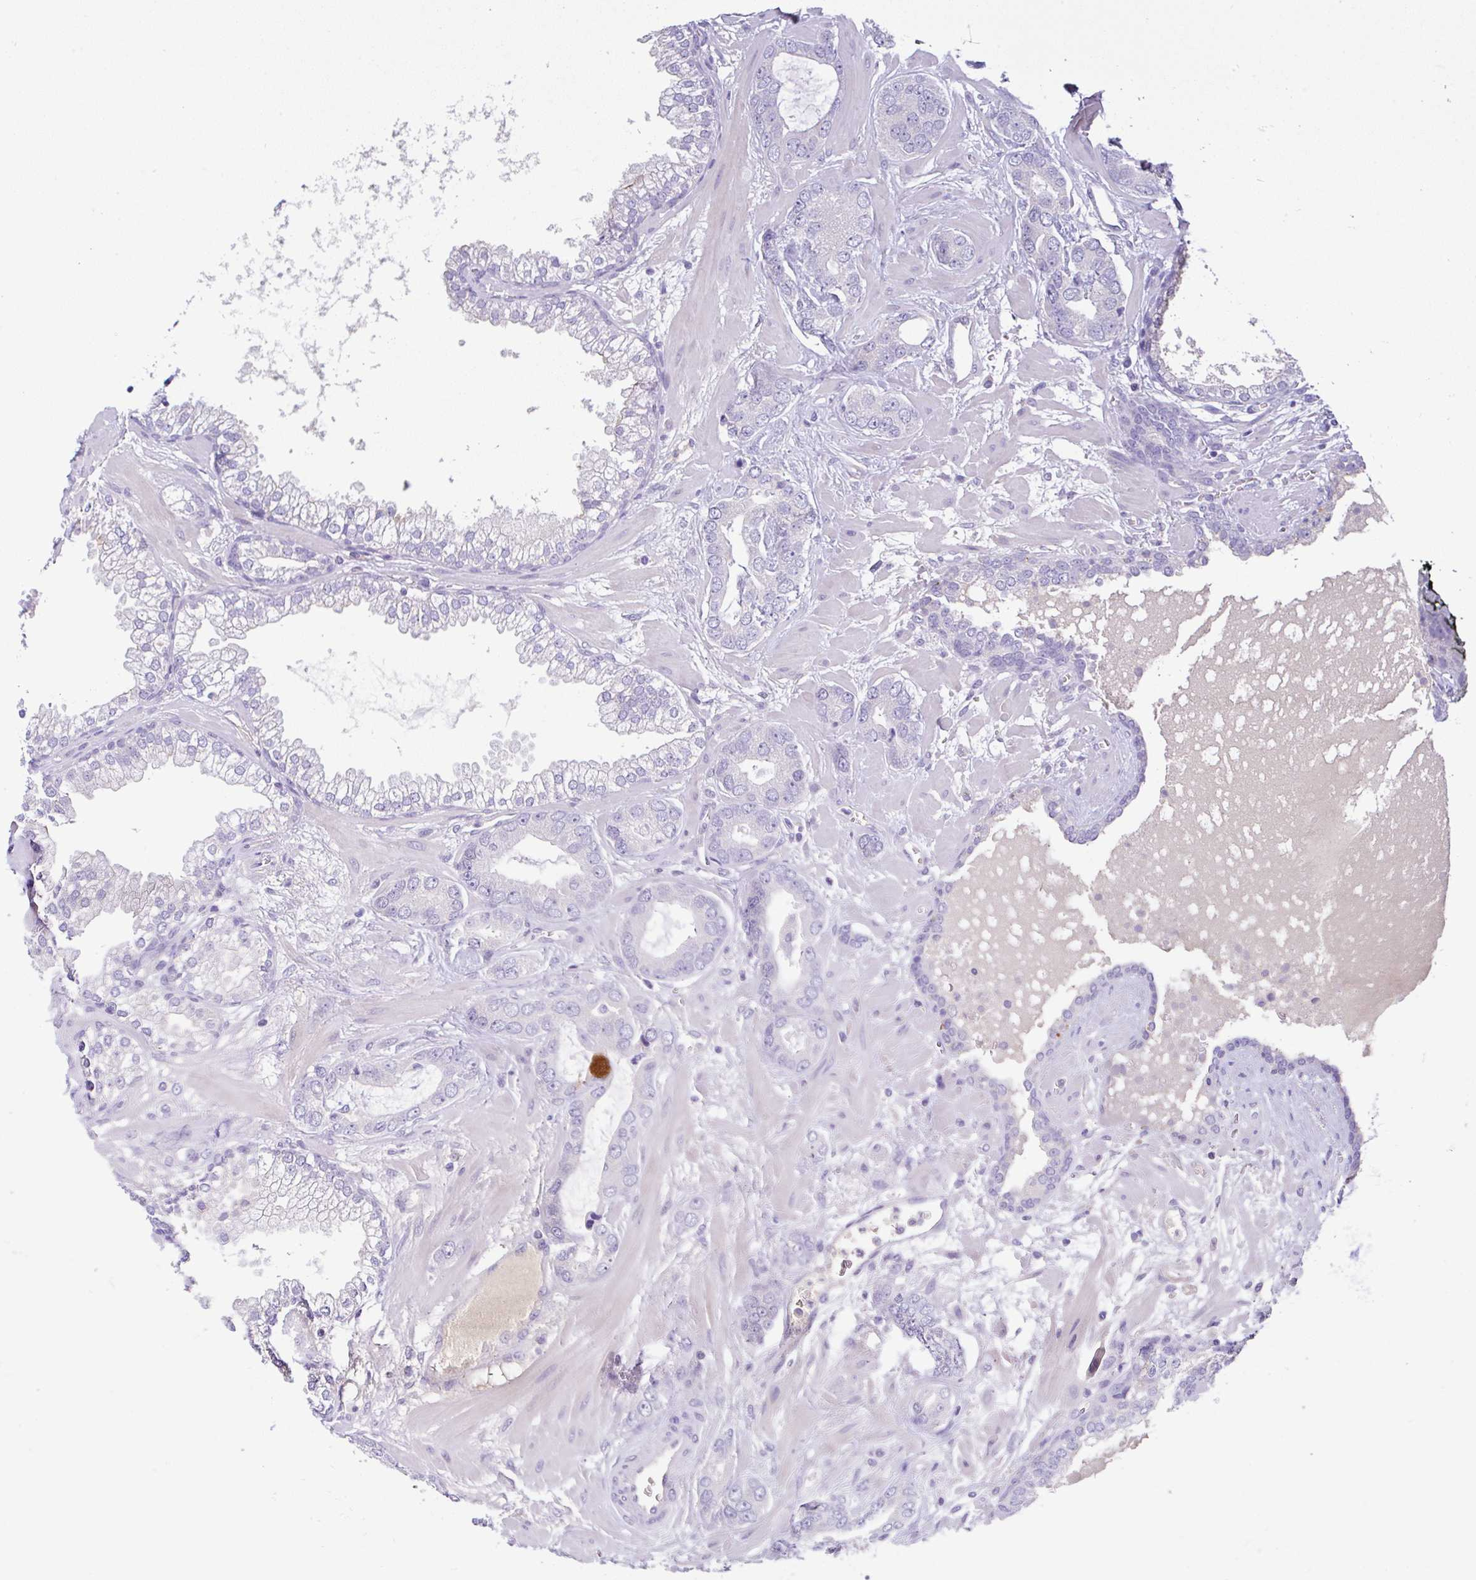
{"staining": {"intensity": "negative", "quantity": "none", "location": "none"}, "tissue": "prostate cancer", "cell_type": "Tumor cells", "image_type": "cancer", "snomed": [{"axis": "morphology", "description": "Adenocarcinoma, Low grade"}, {"axis": "topography", "description": "Prostate"}], "caption": "Histopathology image shows no protein staining in tumor cells of prostate cancer (low-grade adenocarcinoma) tissue.", "gene": "SERPINE3", "patient": {"sex": "male", "age": 62}}